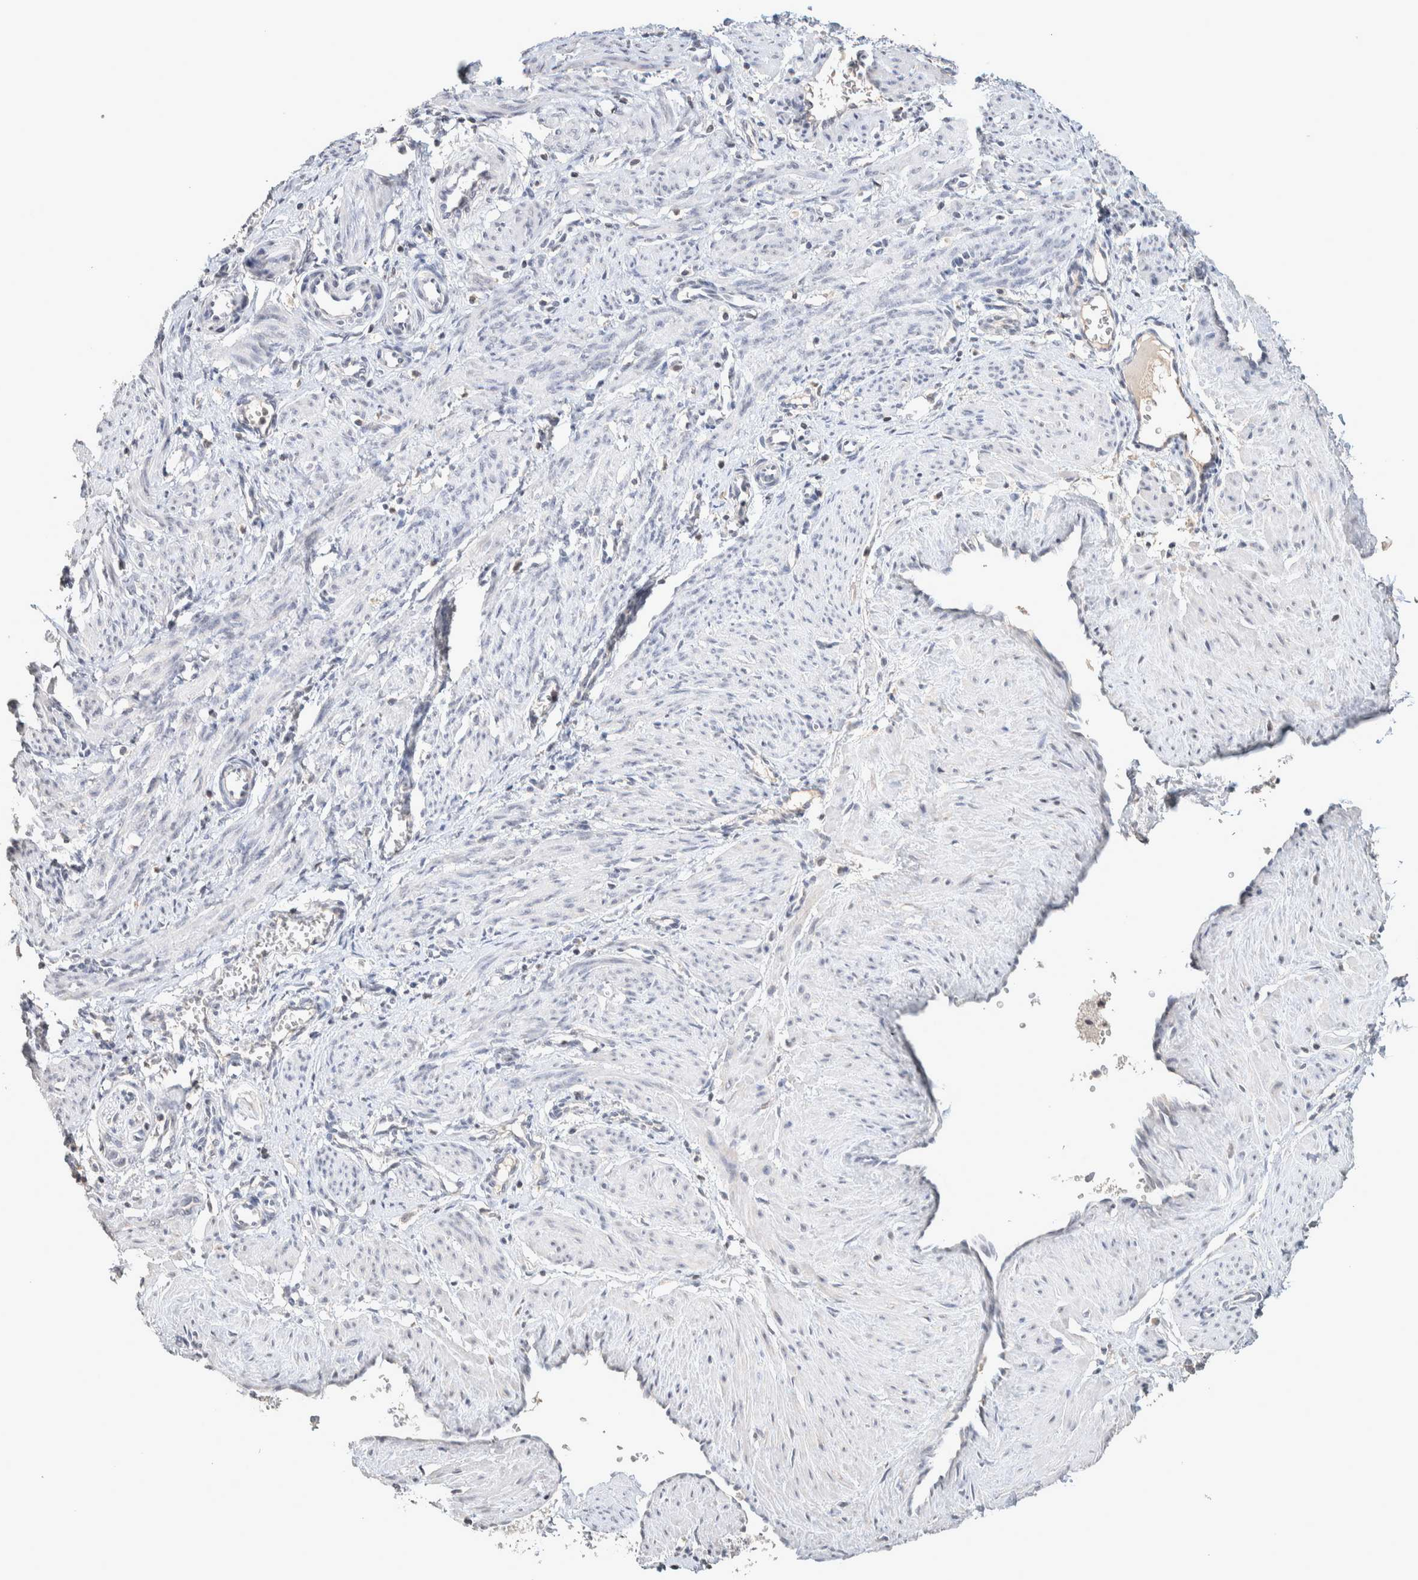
{"staining": {"intensity": "negative", "quantity": "none", "location": "none"}, "tissue": "smooth muscle", "cell_type": "Smooth muscle cells", "image_type": "normal", "snomed": [{"axis": "morphology", "description": "Normal tissue, NOS"}, {"axis": "topography", "description": "Endometrium"}], "caption": "Human smooth muscle stained for a protein using immunohistochemistry reveals no expression in smooth muscle cells.", "gene": "CRAT", "patient": {"sex": "female", "age": 33}}